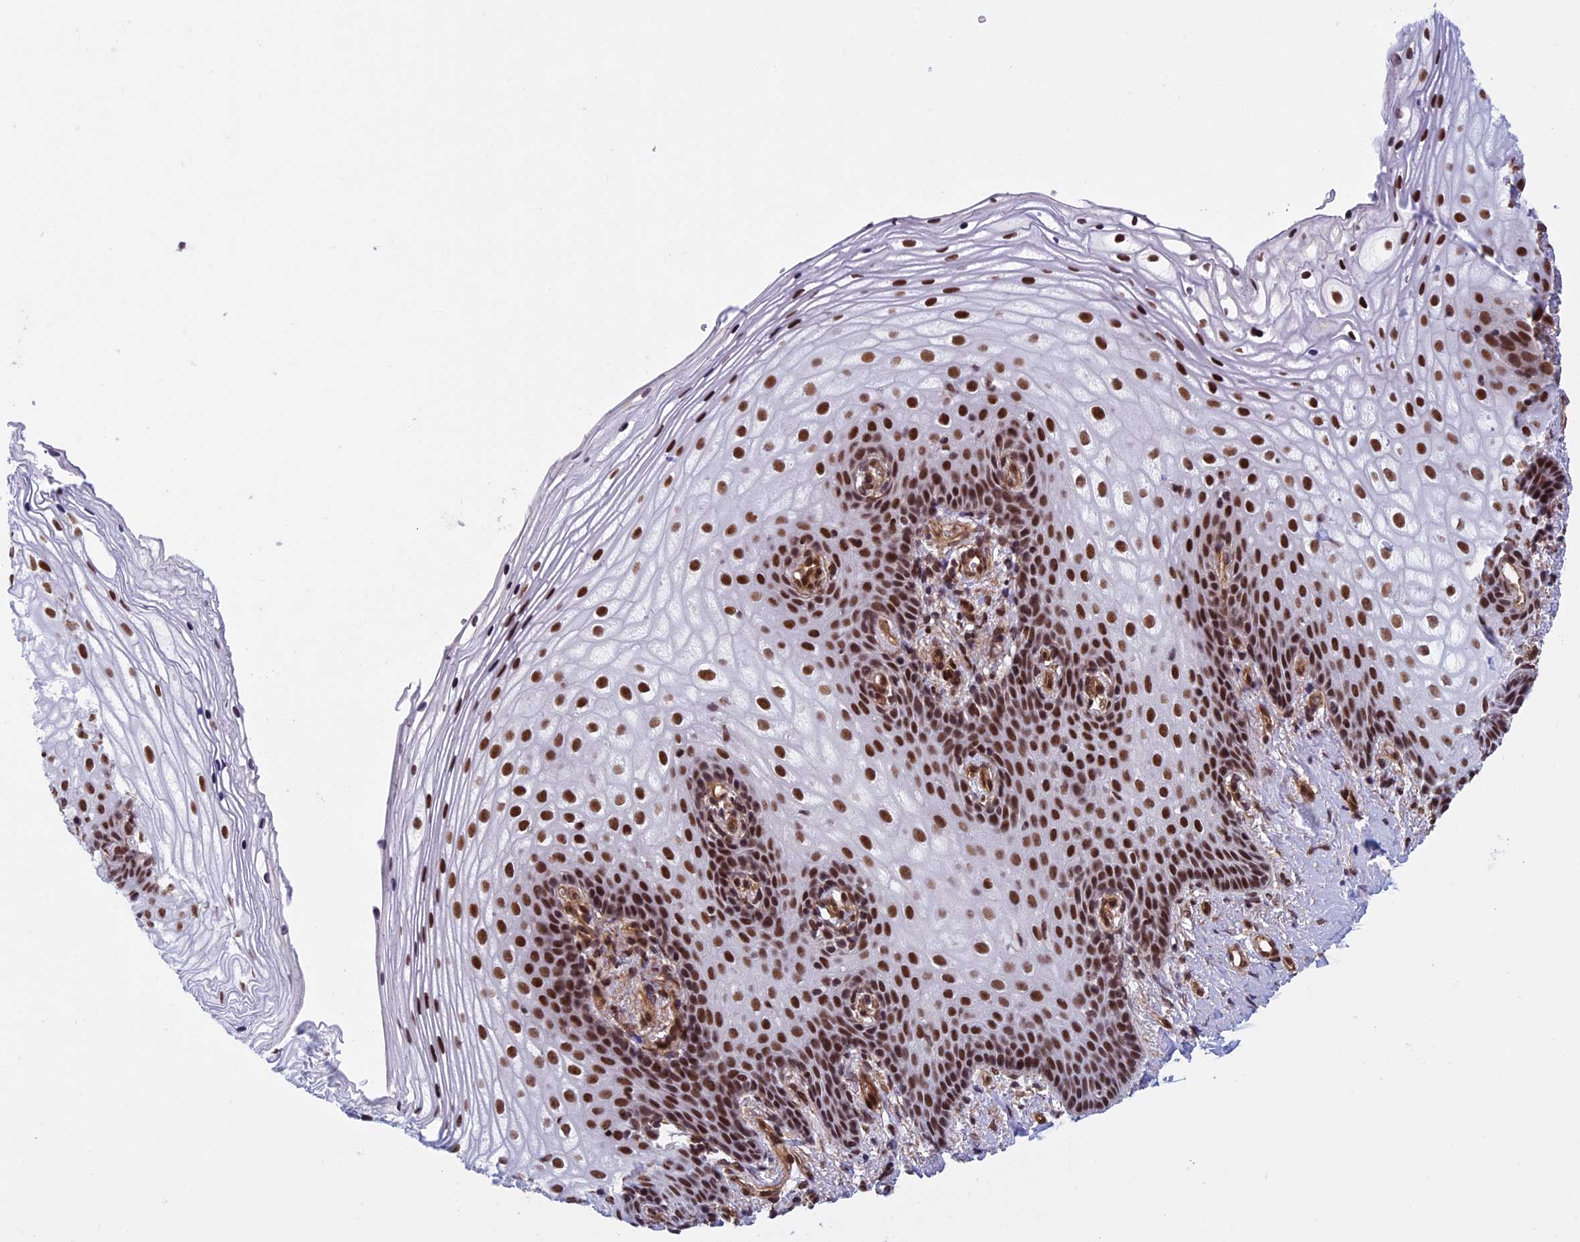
{"staining": {"intensity": "strong", "quantity": ">75%", "location": "nuclear"}, "tissue": "vagina", "cell_type": "Squamous epithelial cells", "image_type": "normal", "snomed": [{"axis": "morphology", "description": "Normal tissue, NOS"}, {"axis": "topography", "description": "Vagina"}], "caption": "Immunohistochemical staining of unremarkable human vagina displays high levels of strong nuclear expression in approximately >75% of squamous epithelial cells.", "gene": "NIPBL", "patient": {"sex": "female", "age": 60}}